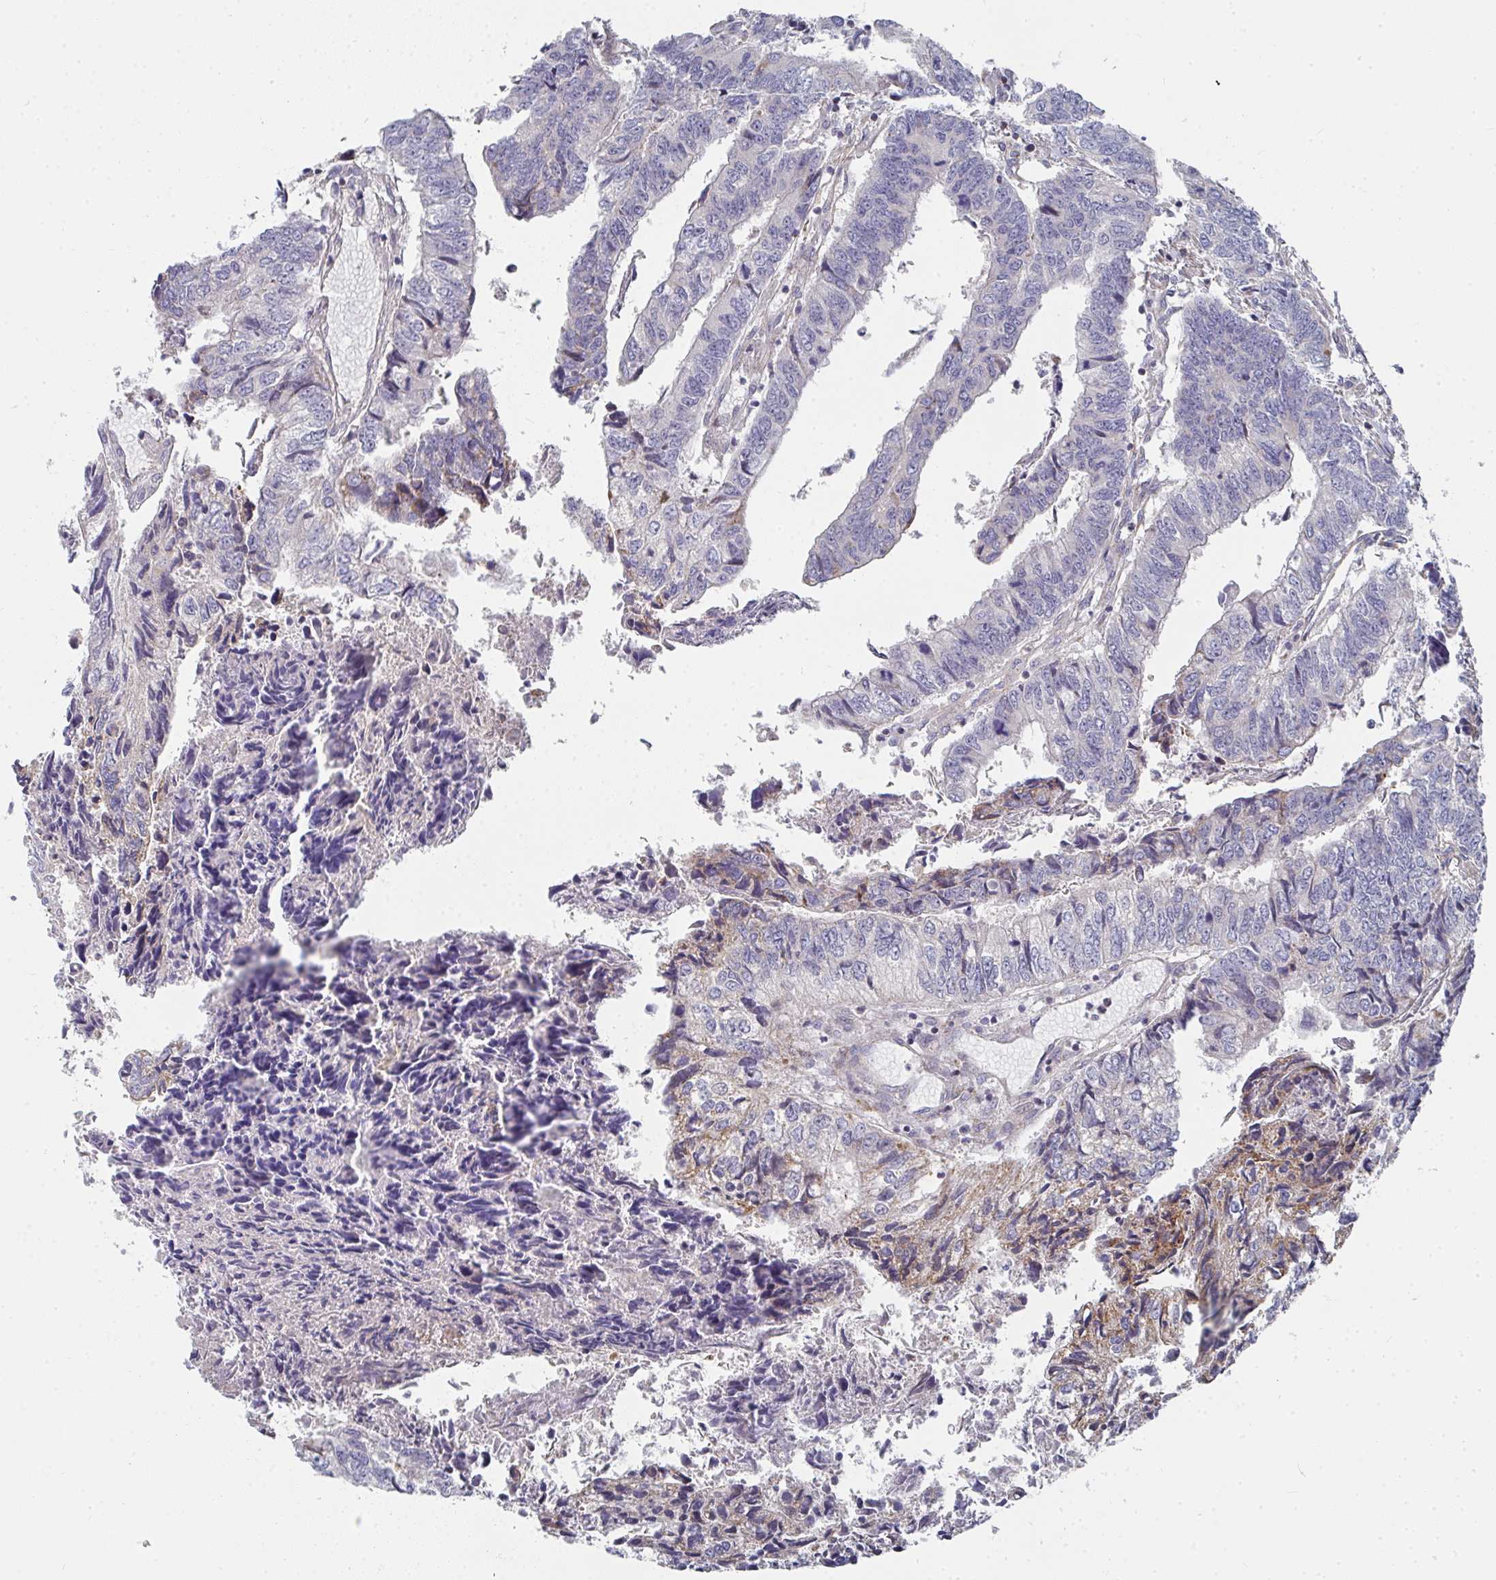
{"staining": {"intensity": "weak", "quantity": "<25%", "location": "cytoplasmic/membranous"}, "tissue": "colorectal cancer", "cell_type": "Tumor cells", "image_type": "cancer", "snomed": [{"axis": "morphology", "description": "Adenocarcinoma, NOS"}, {"axis": "topography", "description": "Colon"}], "caption": "DAB (3,3'-diaminobenzidine) immunohistochemical staining of colorectal cancer (adenocarcinoma) displays no significant staining in tumor cells.", "gene": "RHEBL1", "patient": {"sex": "male", "age": 86}}